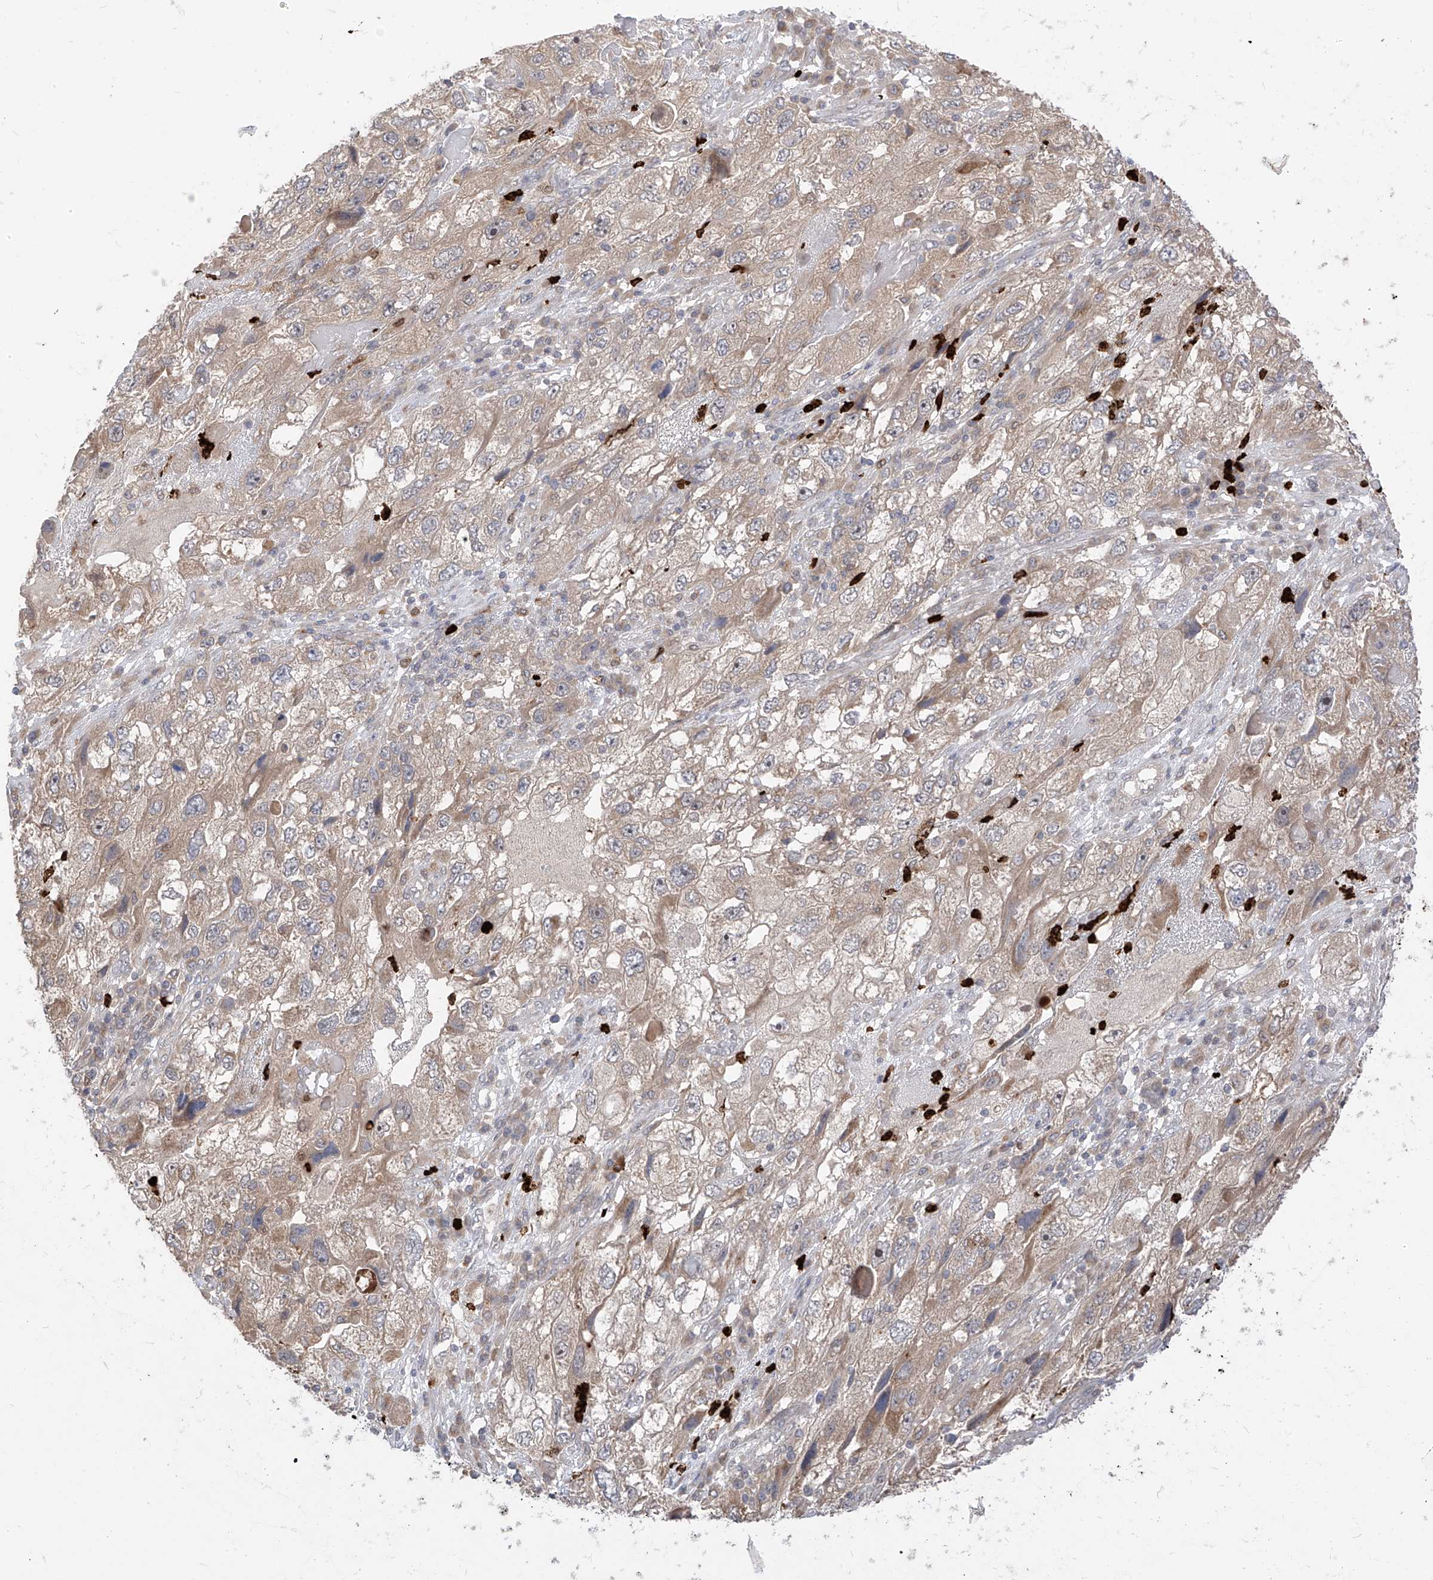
{"staining": {"intensity": "moderate", "quantity": "25%-75%", "location": "cytoplasmic/membranous"}, "tissue": "endometrial cancer", "cell_type": "Tumor cells", "image_type": "cancer", "snomed": [{"axis": "morphology", "description": "Adenocarcinoma, NOS"}, {"axis": "topography", "description": "Endometrium"}], "caption": "Immunohistochemical staining of human endometrial adenocarcinoma reveals medium levels of moderate cytoplasmic/membranous protein positivity in about 25%-75% of tumor cells.", "gene": "CNKSR1", "patient": {"sex": "female", "age": 49}}